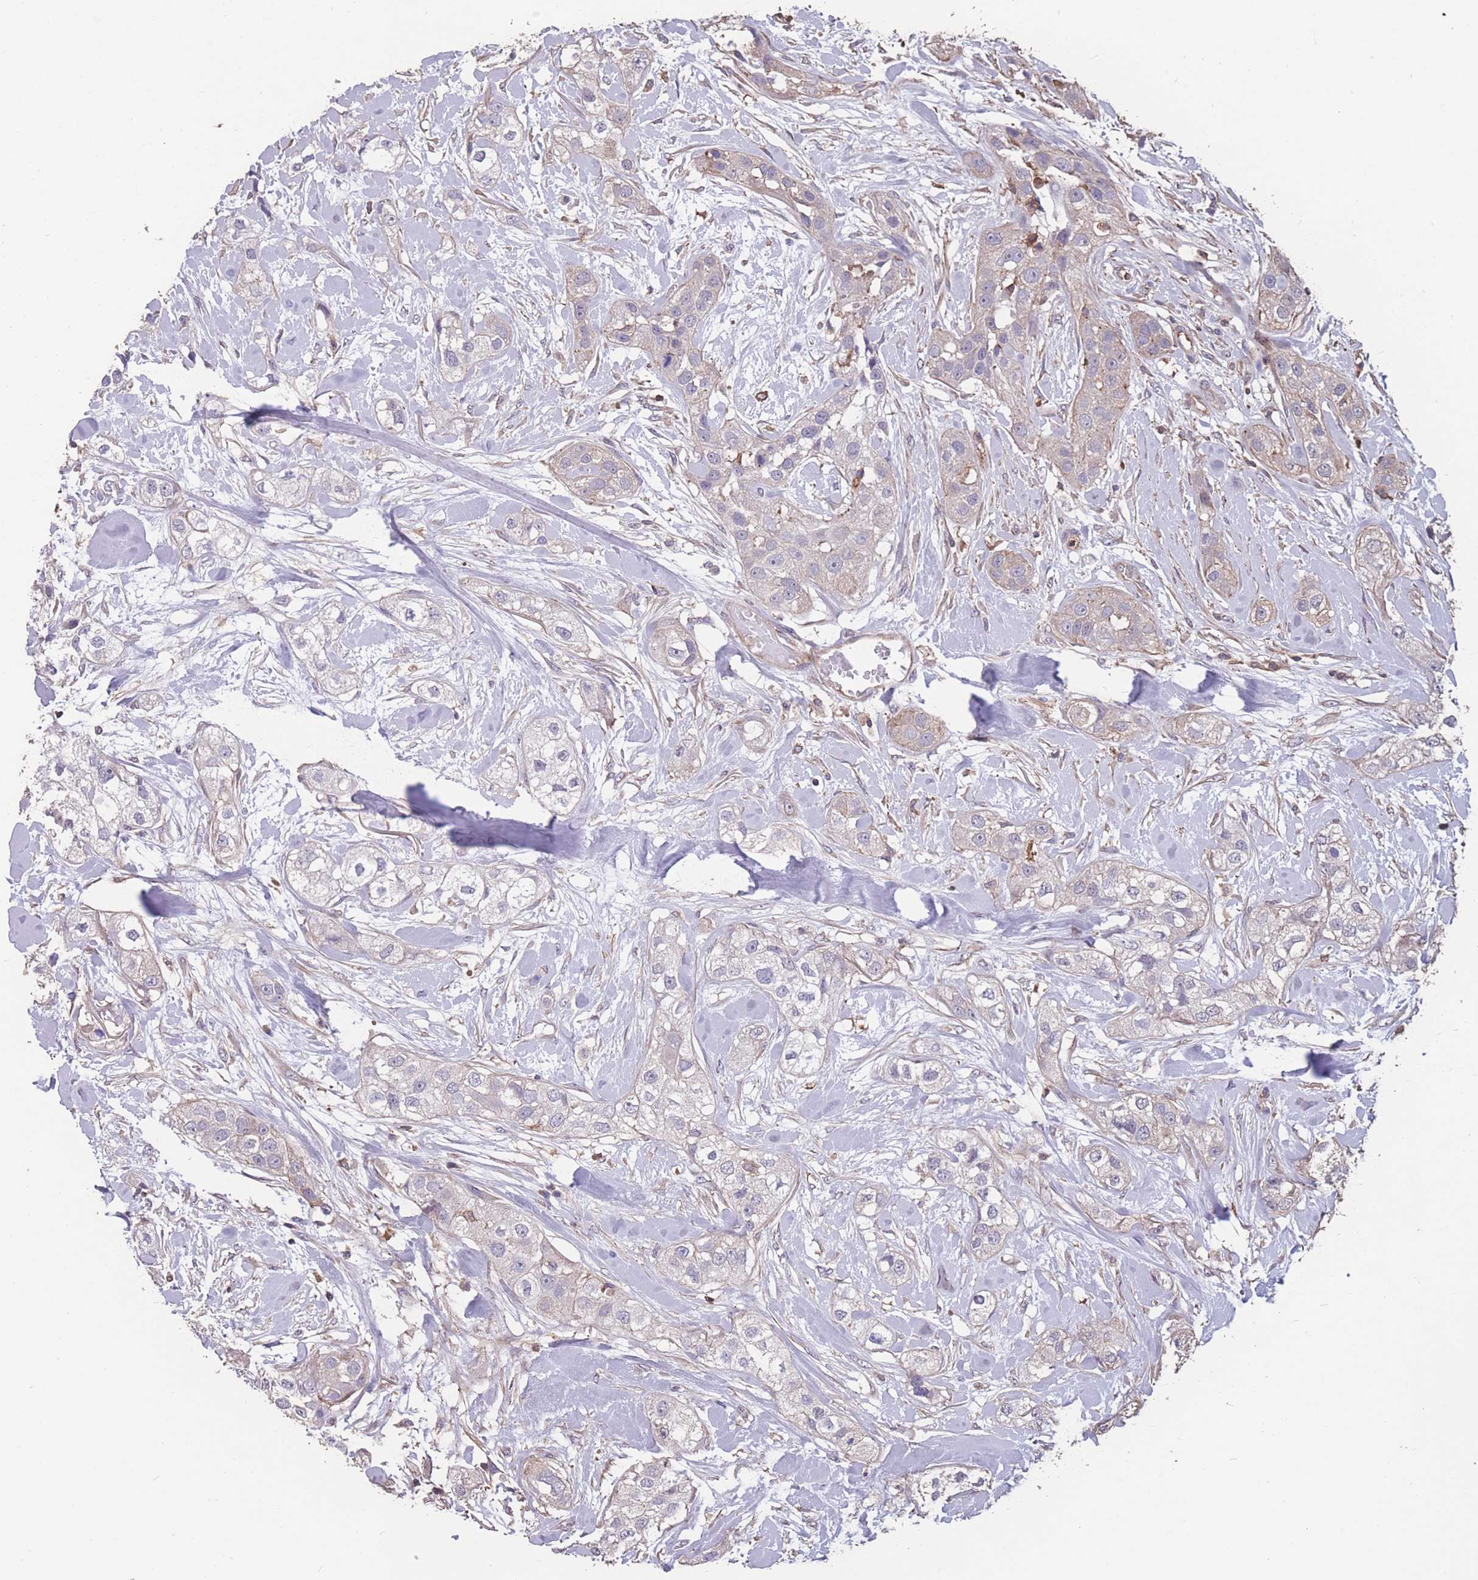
{"staining": {"intensity": "negative", "quantity": "none", "location": "none"}, "tissue": "head and neck cancer", "cell_type": "Tumor cells", "image_type": "cancer", "snomed": [{"axis": "morphology", "description": "Normal tissue, NOS"}, {"axis": "morphology", "description": "Squamous cell carcinoma, NOS"}, {"axis": "topography", "description": "Skeletal muscle"}, {"axis": "topography", "description": "Head-Neck"}], "caption": "IHC micrograph of squamous cell carcinoma (head and neck) stained for a protein (brown), which exhibits no staining in tumor cells.", "gene": "NUDT21", "patient": {"sex": "male", "age": 51}}